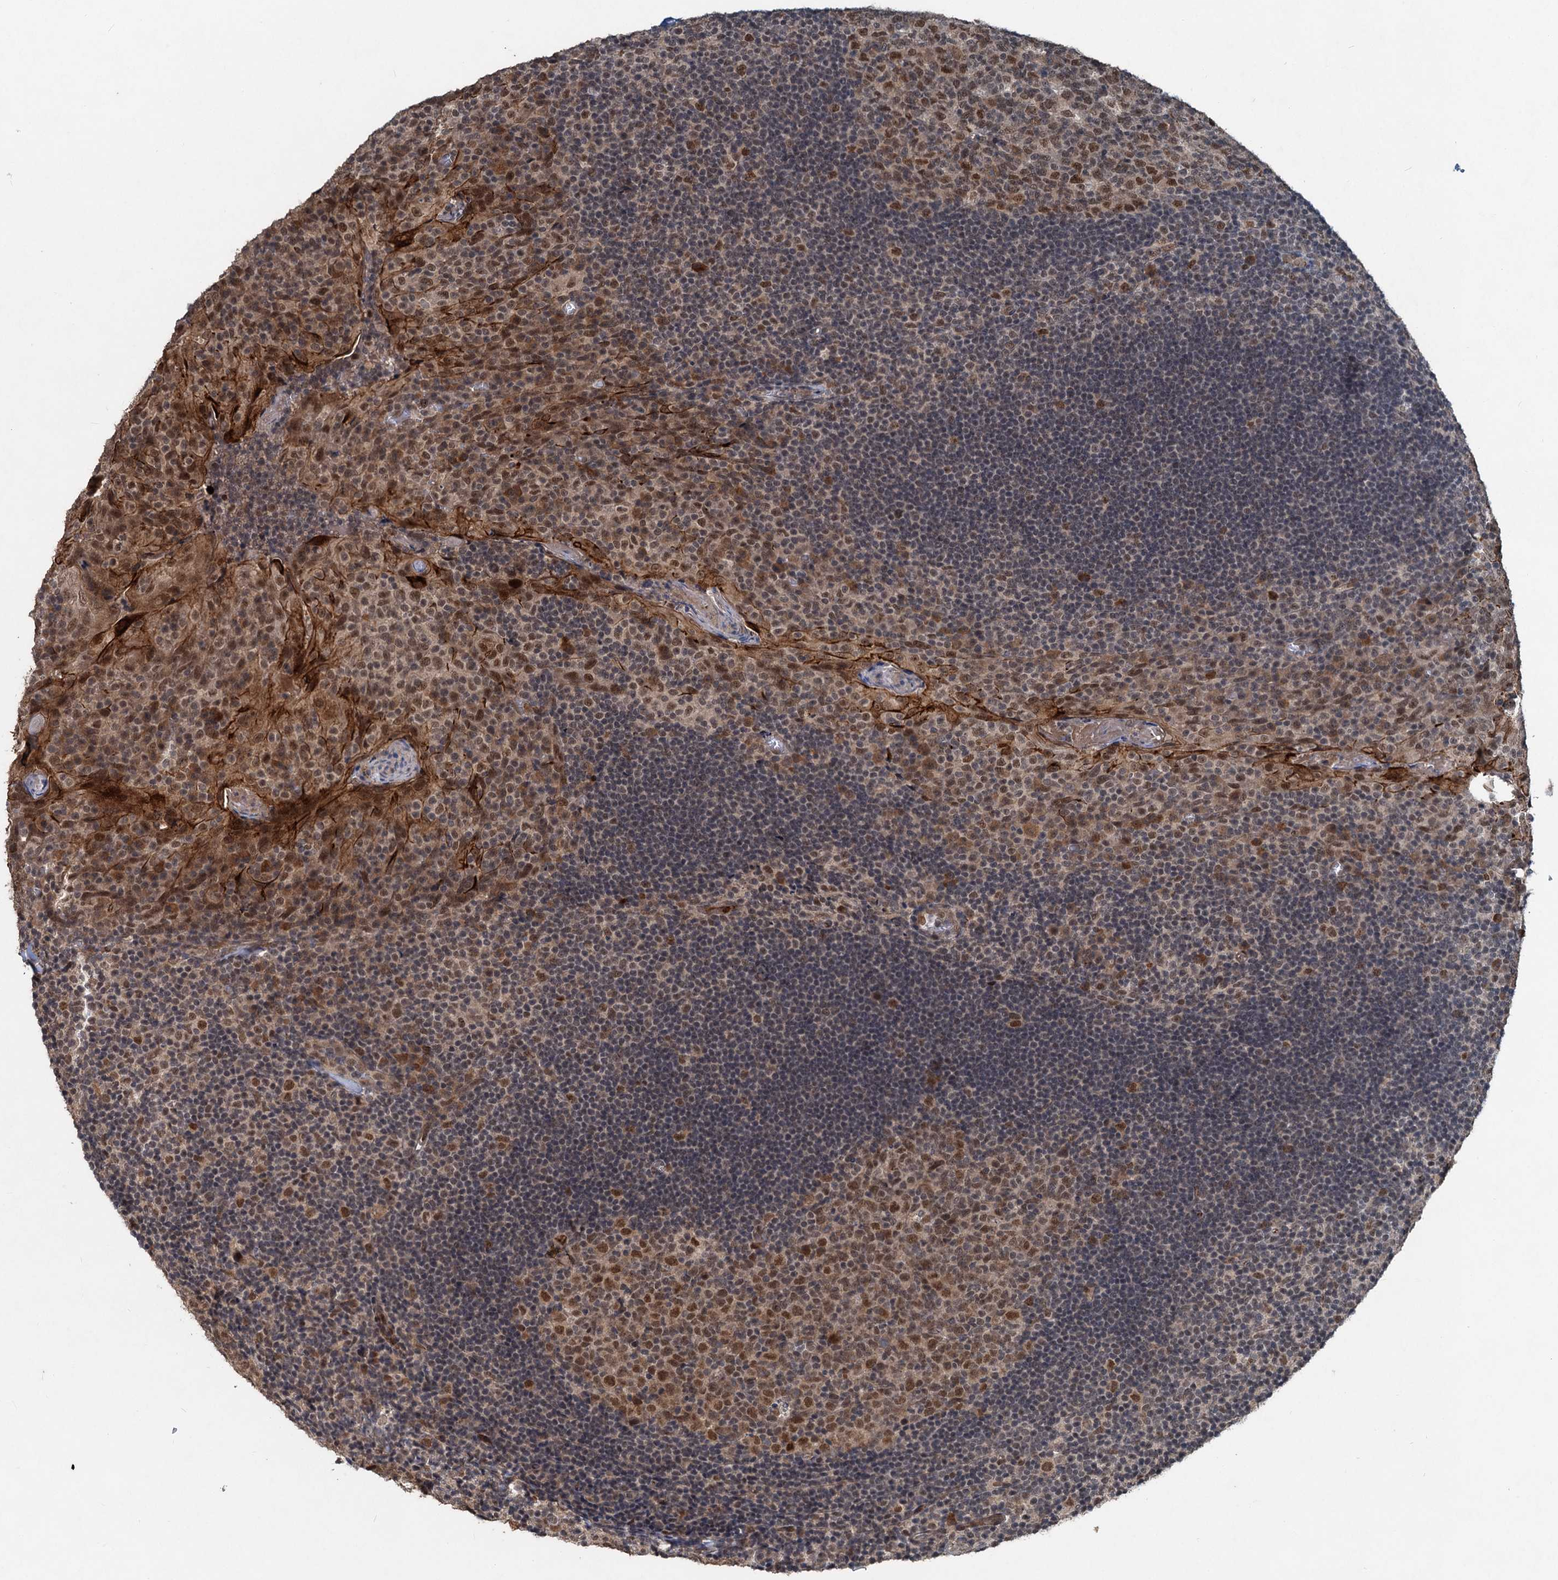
{"staining": {"intensity": "moderate", "quantity": ">75%", "location": "nuclear"}, "tissue": "tonsil", "cell_type": "Germinal center cells", "image_type": "normal", "snomed": [{"axis": "morphology", "description": "Normal tissue, NOS"}, {"axis": "topography", "description": "Tonsil"}], "caption": "The micrograph demonstrates a brown stain indicating the presence of a protein in the nuclear of germinal center cells in tonsil.", "gene": "RITA1", "patient": {"sex": "male", "age": 17}}